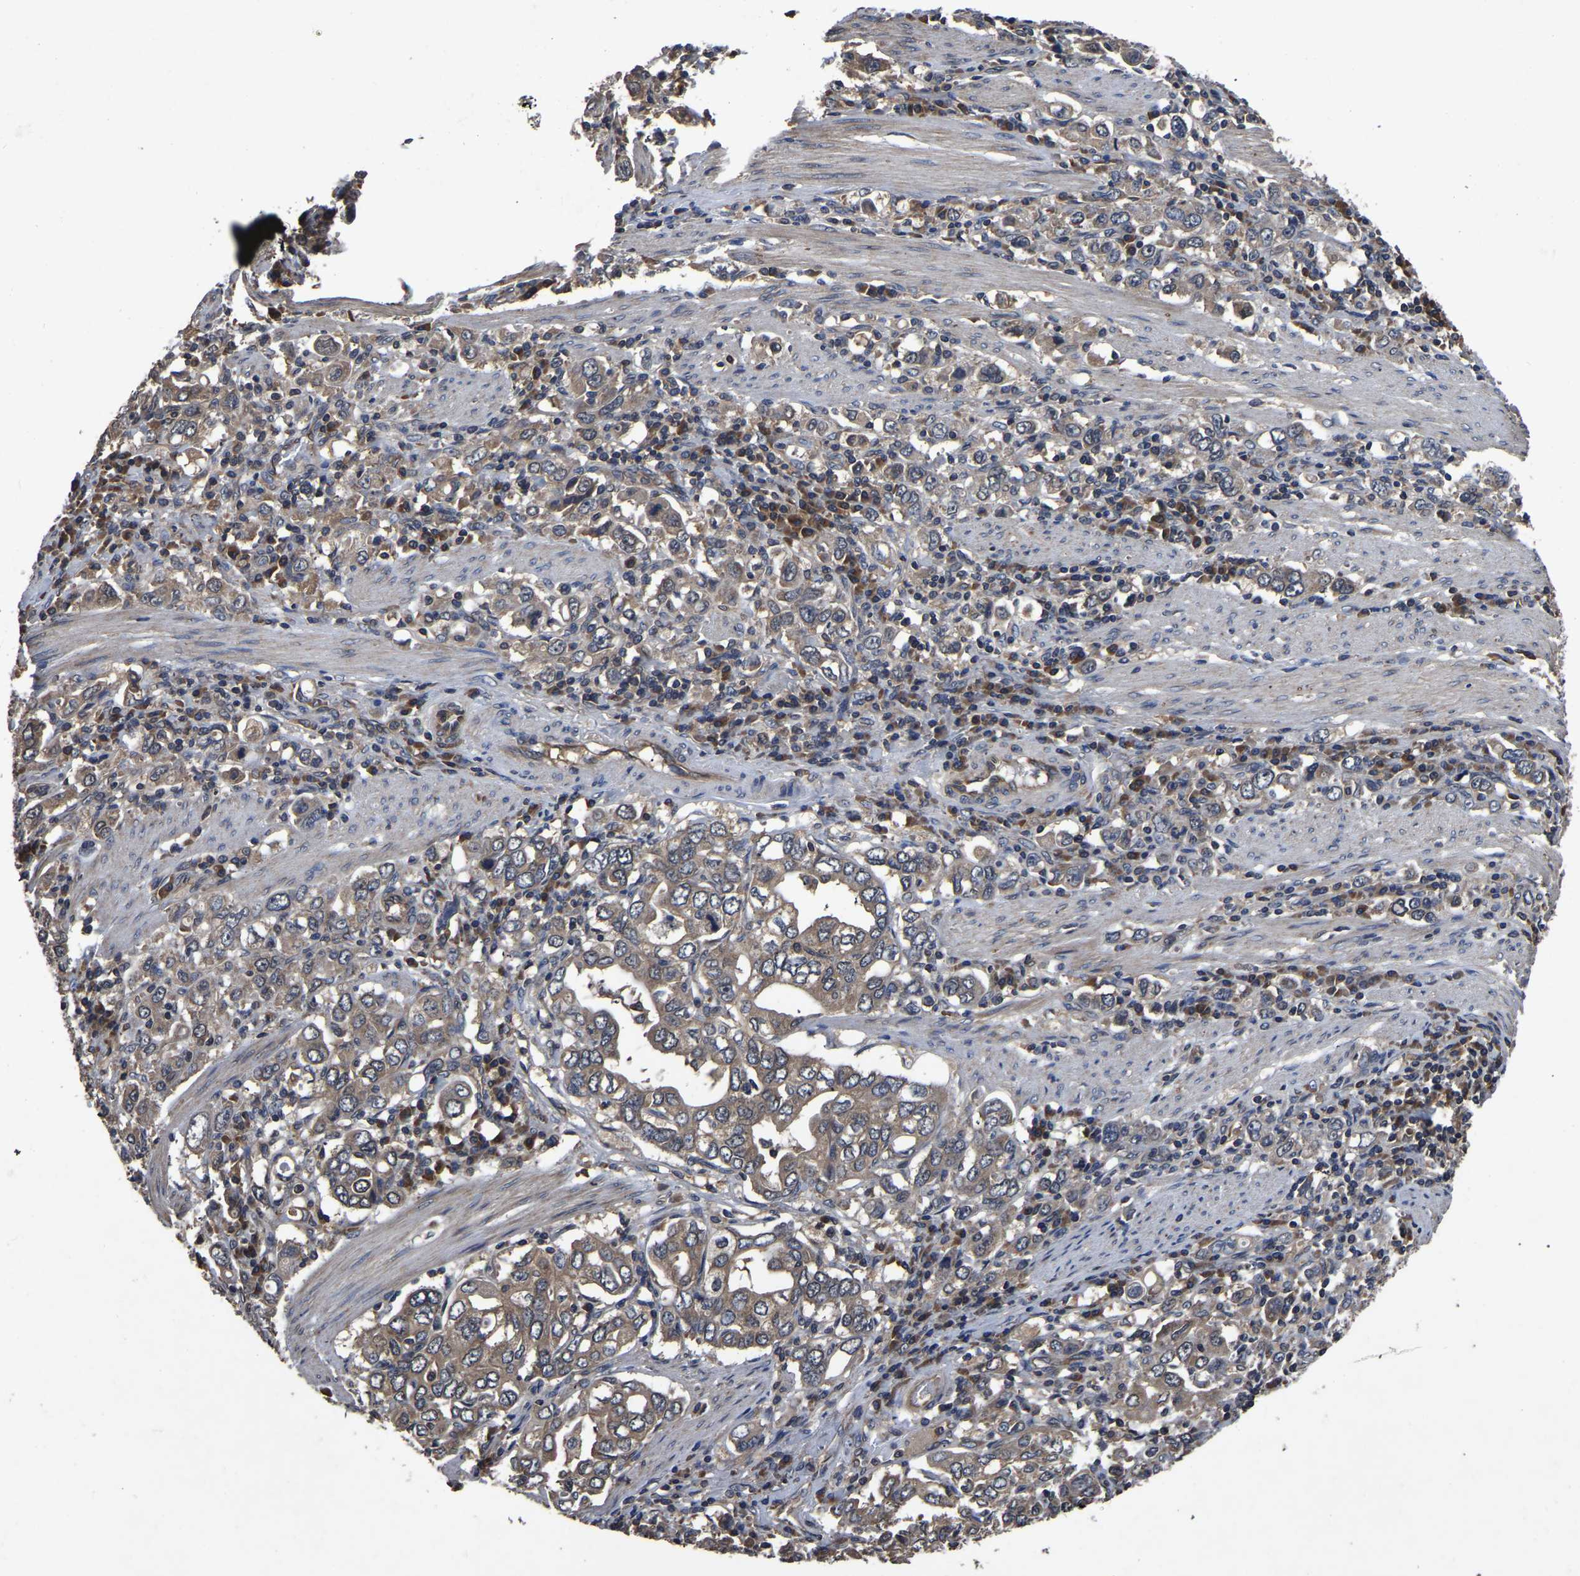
{"staining": {"intensity": "moderate", "quantity": ">75%", "location": "cytoplasmic/membranous"}, "tissue": "stomach cancer", "cell_type": "Tumor cells", "image_type": "cancer", "snomed": [{"axis": "morphology", "description": "Adenocarcinoma, NOS"}, {"axis": "topography", "description": "Stomach, upper"}], "caption": "About >75% of tumor cells in adenocarcinoma (stomach) reveal moderate cytoplasmic/membranous protein expression as visualized by brown immunohistochemical staining.", "gene": "CRYZL1", "patient": {"sex": "male", "age": 62}}